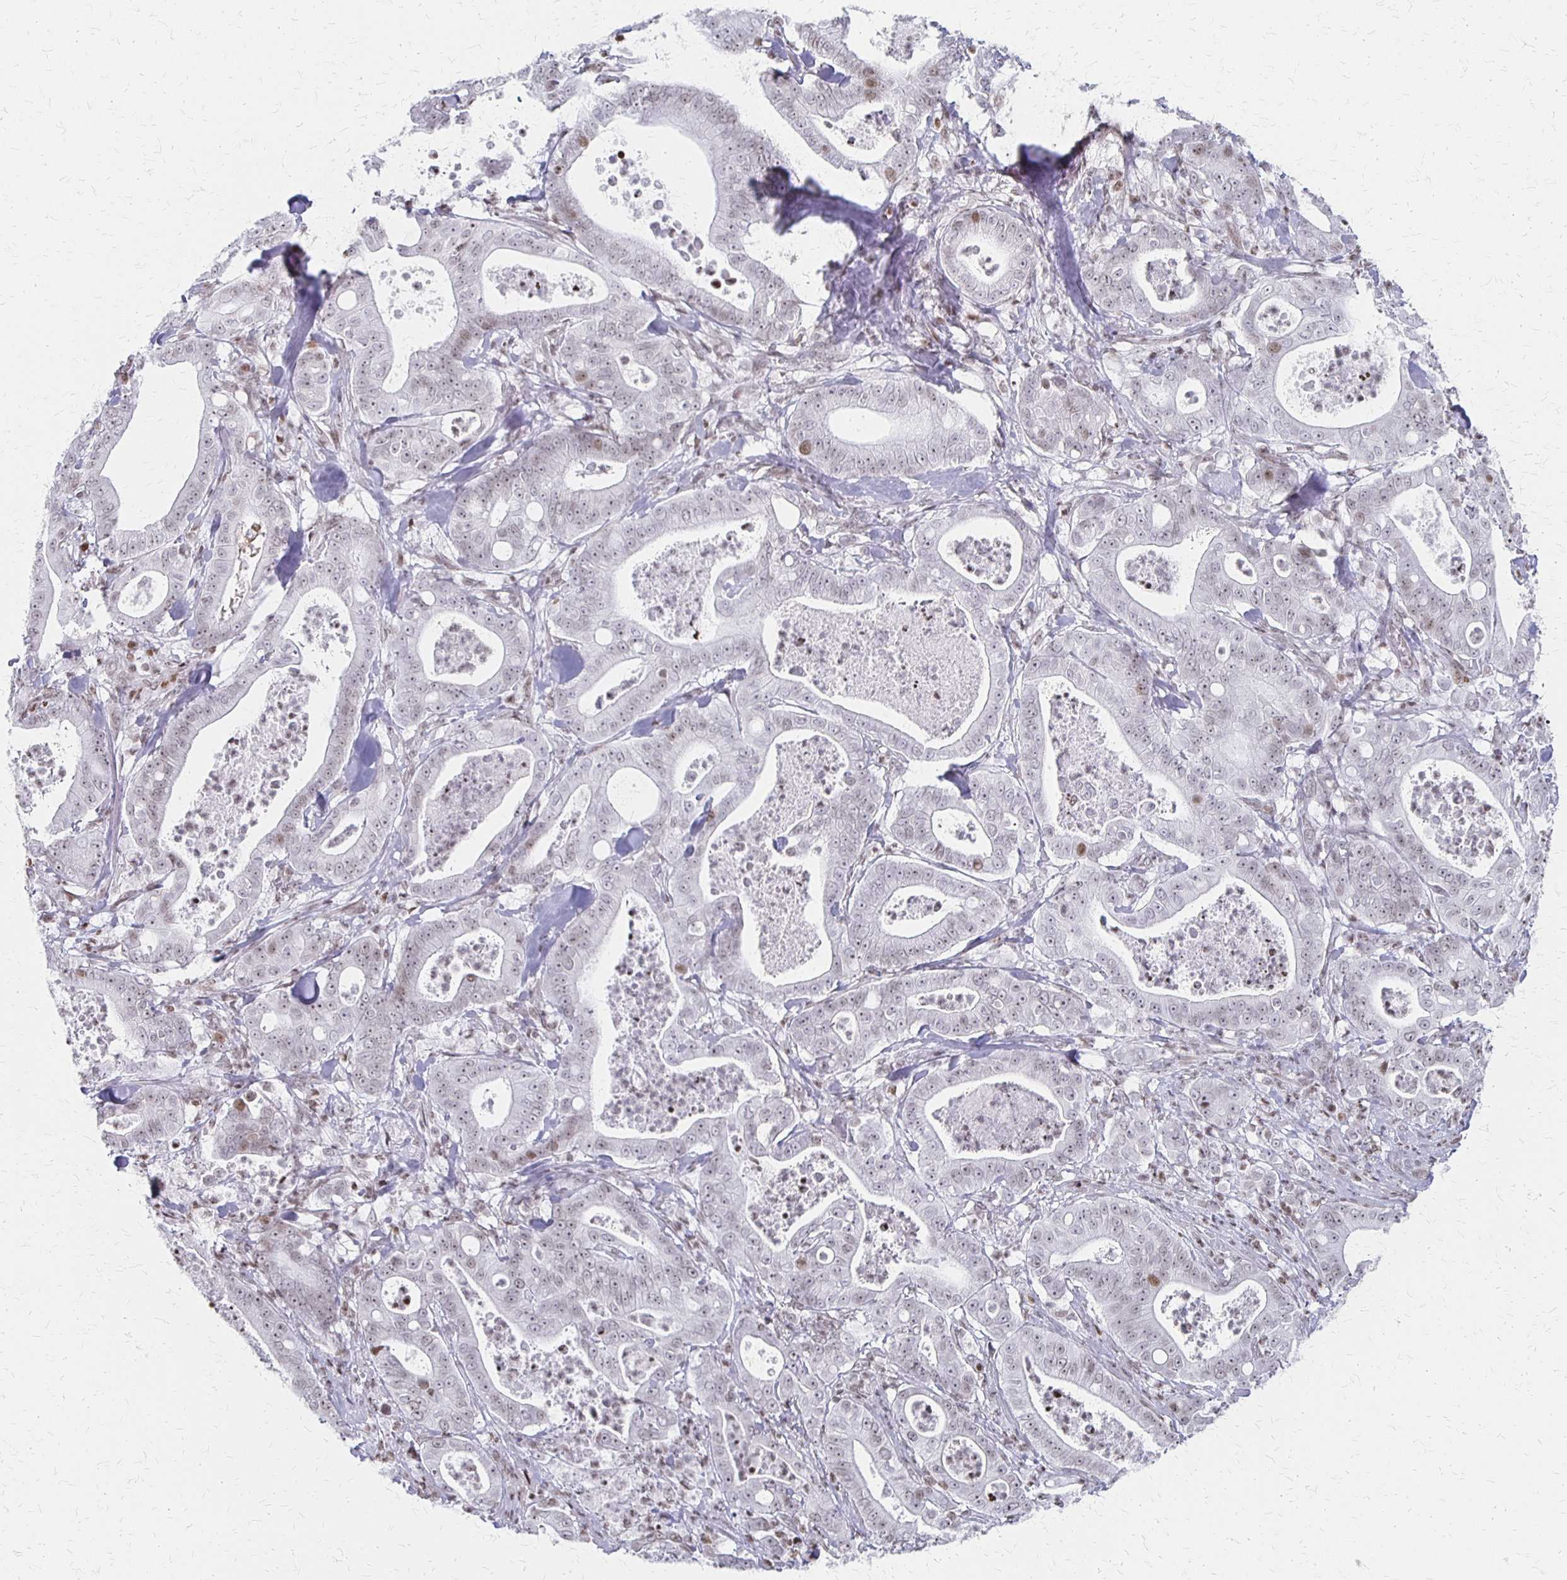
{"staining": {"intensity": "weak", "quantity": "<25%", "location": "nuclear"}, "tissue": "pancreatic cancer", "cell_type": "Tumor cells", "image_type": "cancer", "snomed": [{"axis": "morphology", "description": "Adenocarcinoma, NOS"}, {"axis": "topography", "description": "Pancreas"}], "caption": "A micrograph of adenocarcinoma (pancreatic) stained for a protein exhibits no brown staining in tumor cells. (DAB immunohistochemistry visualized using brightfield microscopy, high magnification).", "gene": "ZNF280C", "patient": {"sex": "male", "age": 71}}